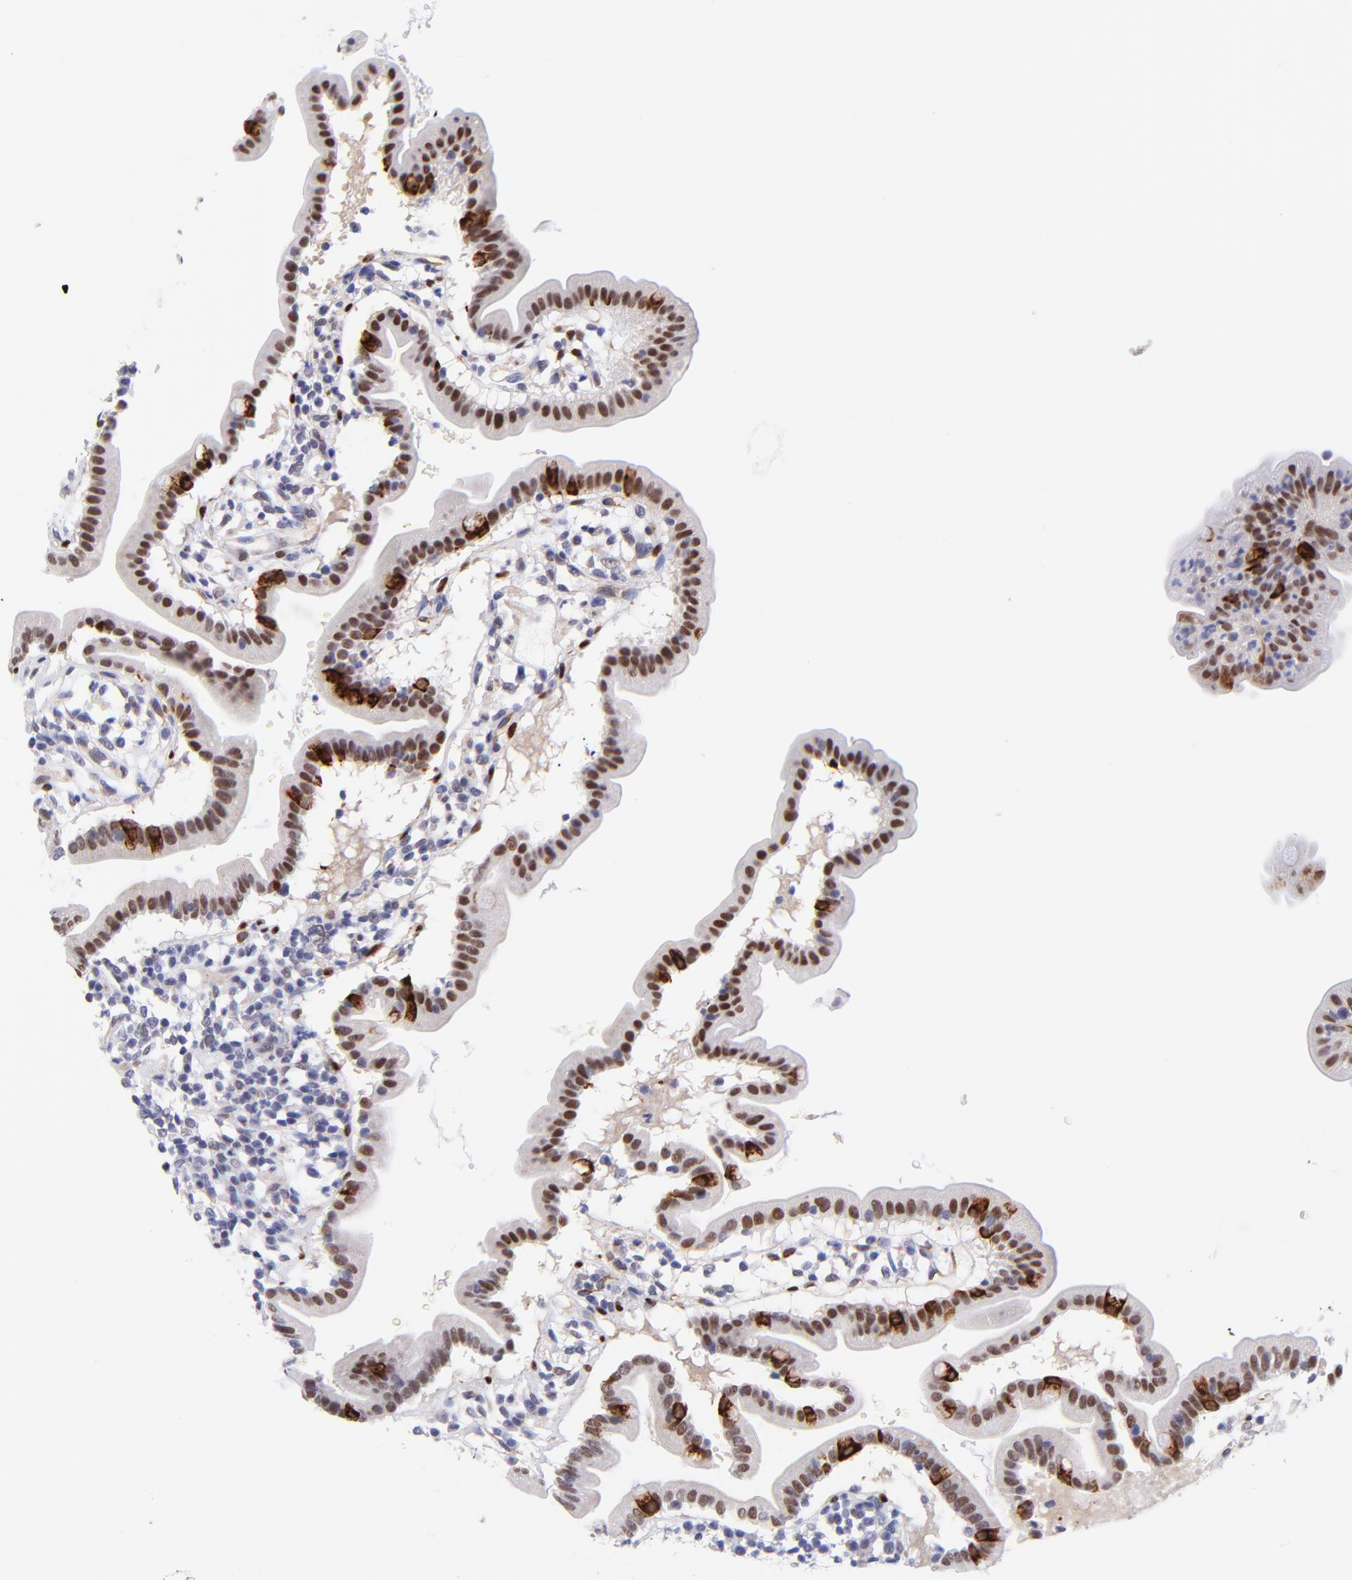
{"staining": {"intensity": "moderate", "quantity": "25%-75%", "location": "nuclear"}, "tissue": "duodenum", "cell_type": "Glandular cells", "image_type": "normal", "snomed": [{"axis": "morphology", "description": "Normal tissue, NOS"}, {"axis": "topography", "description": "Duodenum"}], "caption": "A high-resolution micrograph shows immunohistochemistry staining of unremarkable duodenum, which displays moderate nuclear expression in about 25%-75% of glandular cells. The staining was performed using DAB (3,3'-diaminobenzidine), with brown indicating positive protein expression. Nuclei are stained blue with hematoxylin.", "gene": "SOX6", "patient": {"sex": "male", "age": 50}}